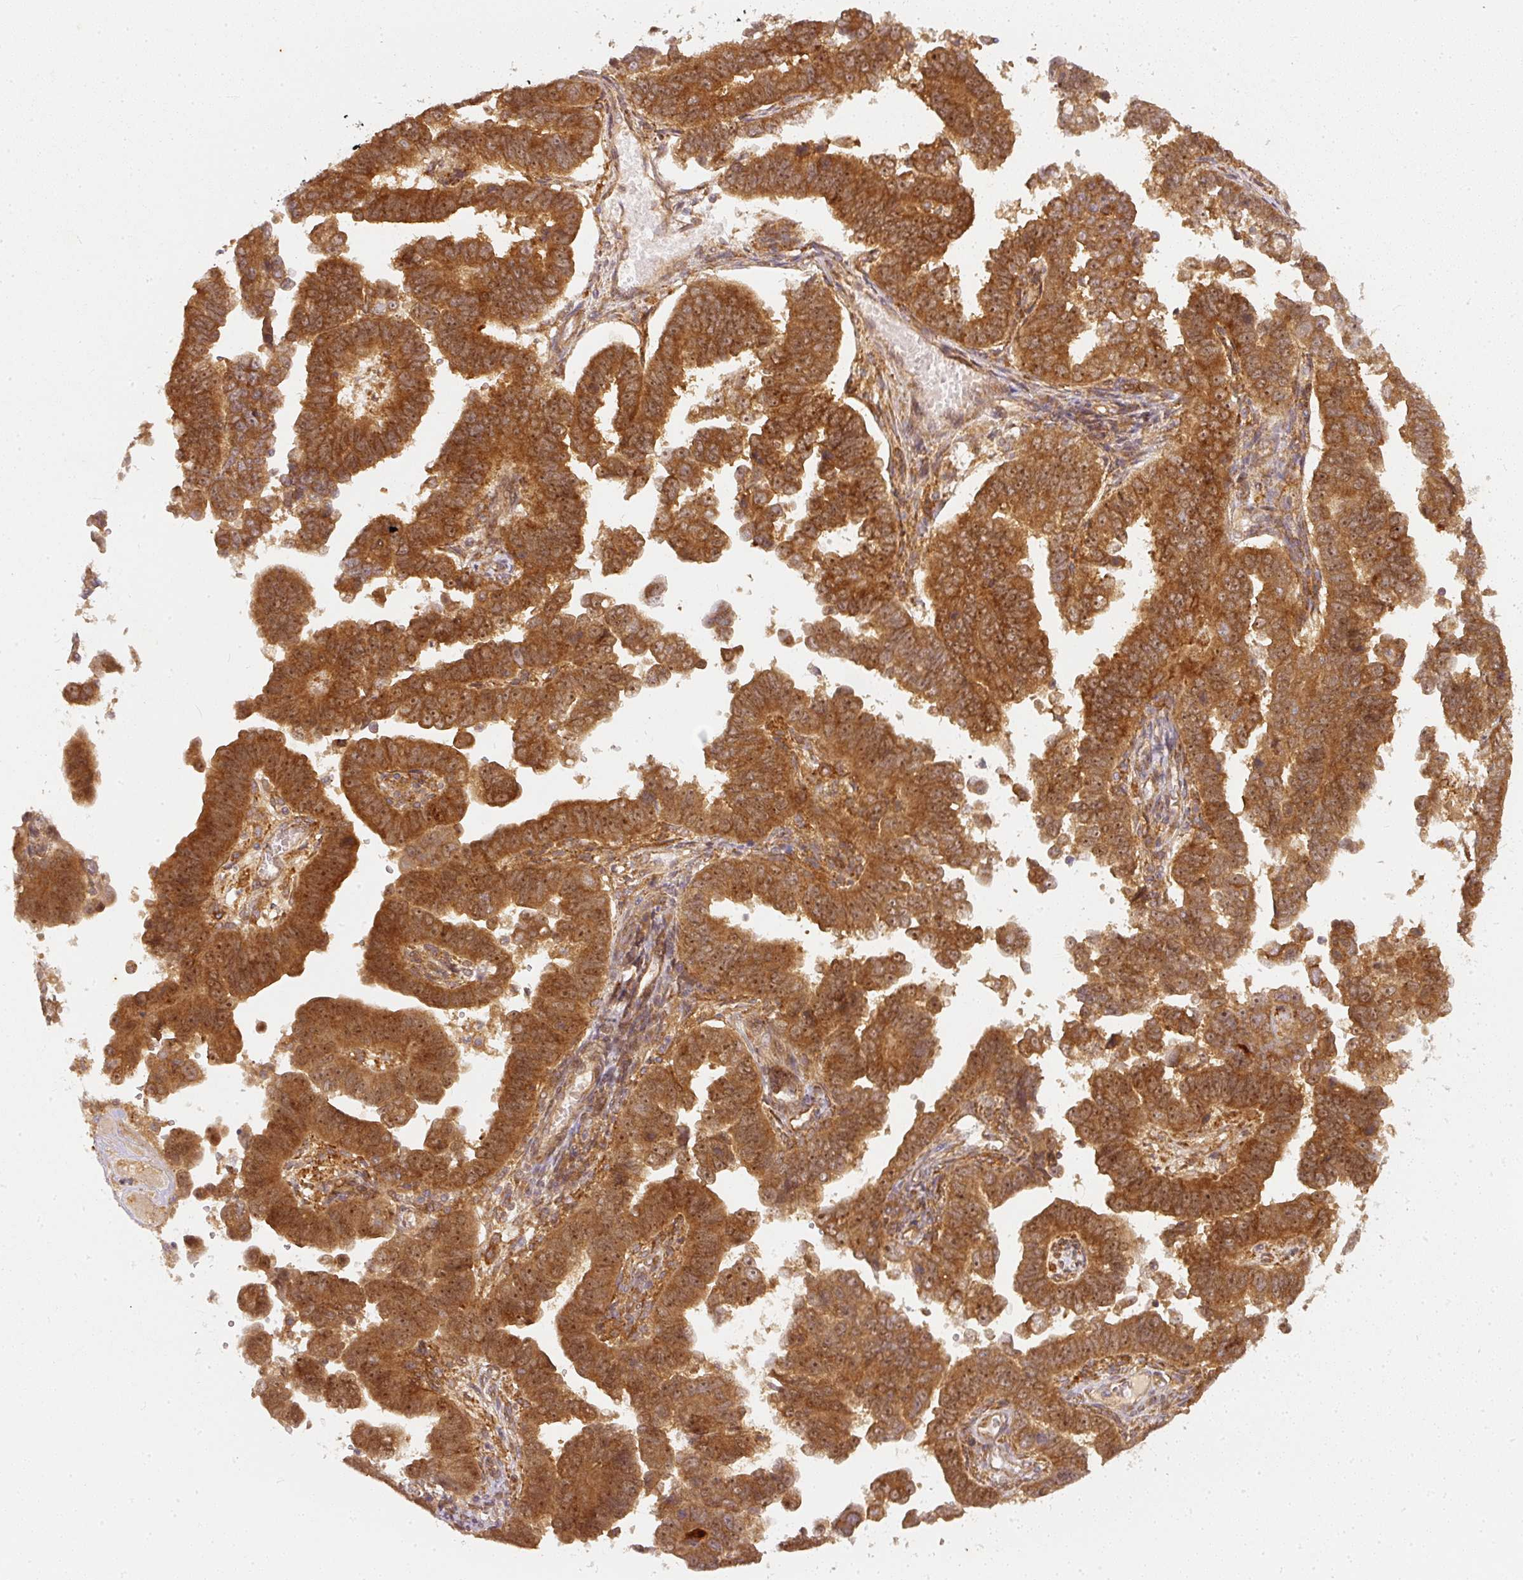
{"staining": {"intensity": "strong", "quantity": ">75%", "location": "cytoplasmic/membranous,nuclear"}, "tissue": "endometrial cancer", "cell_type": "Tumor cells", "image_type": "cancer", "snomed": [{"axis": "morphology", "description": "Adenocarcinoma, NOS"}, {"axis": "topography", "description": "Endometrium"}], "caption": "About >75% of tumor cells in endometrial adenocarcinoma reveal strong cytoplasmic/membranous and nuclear protein staining as visualized by brown immunohistochemical staining.", "gene": "ZNF580", "patient": {"sex": "female", "age": 75}}